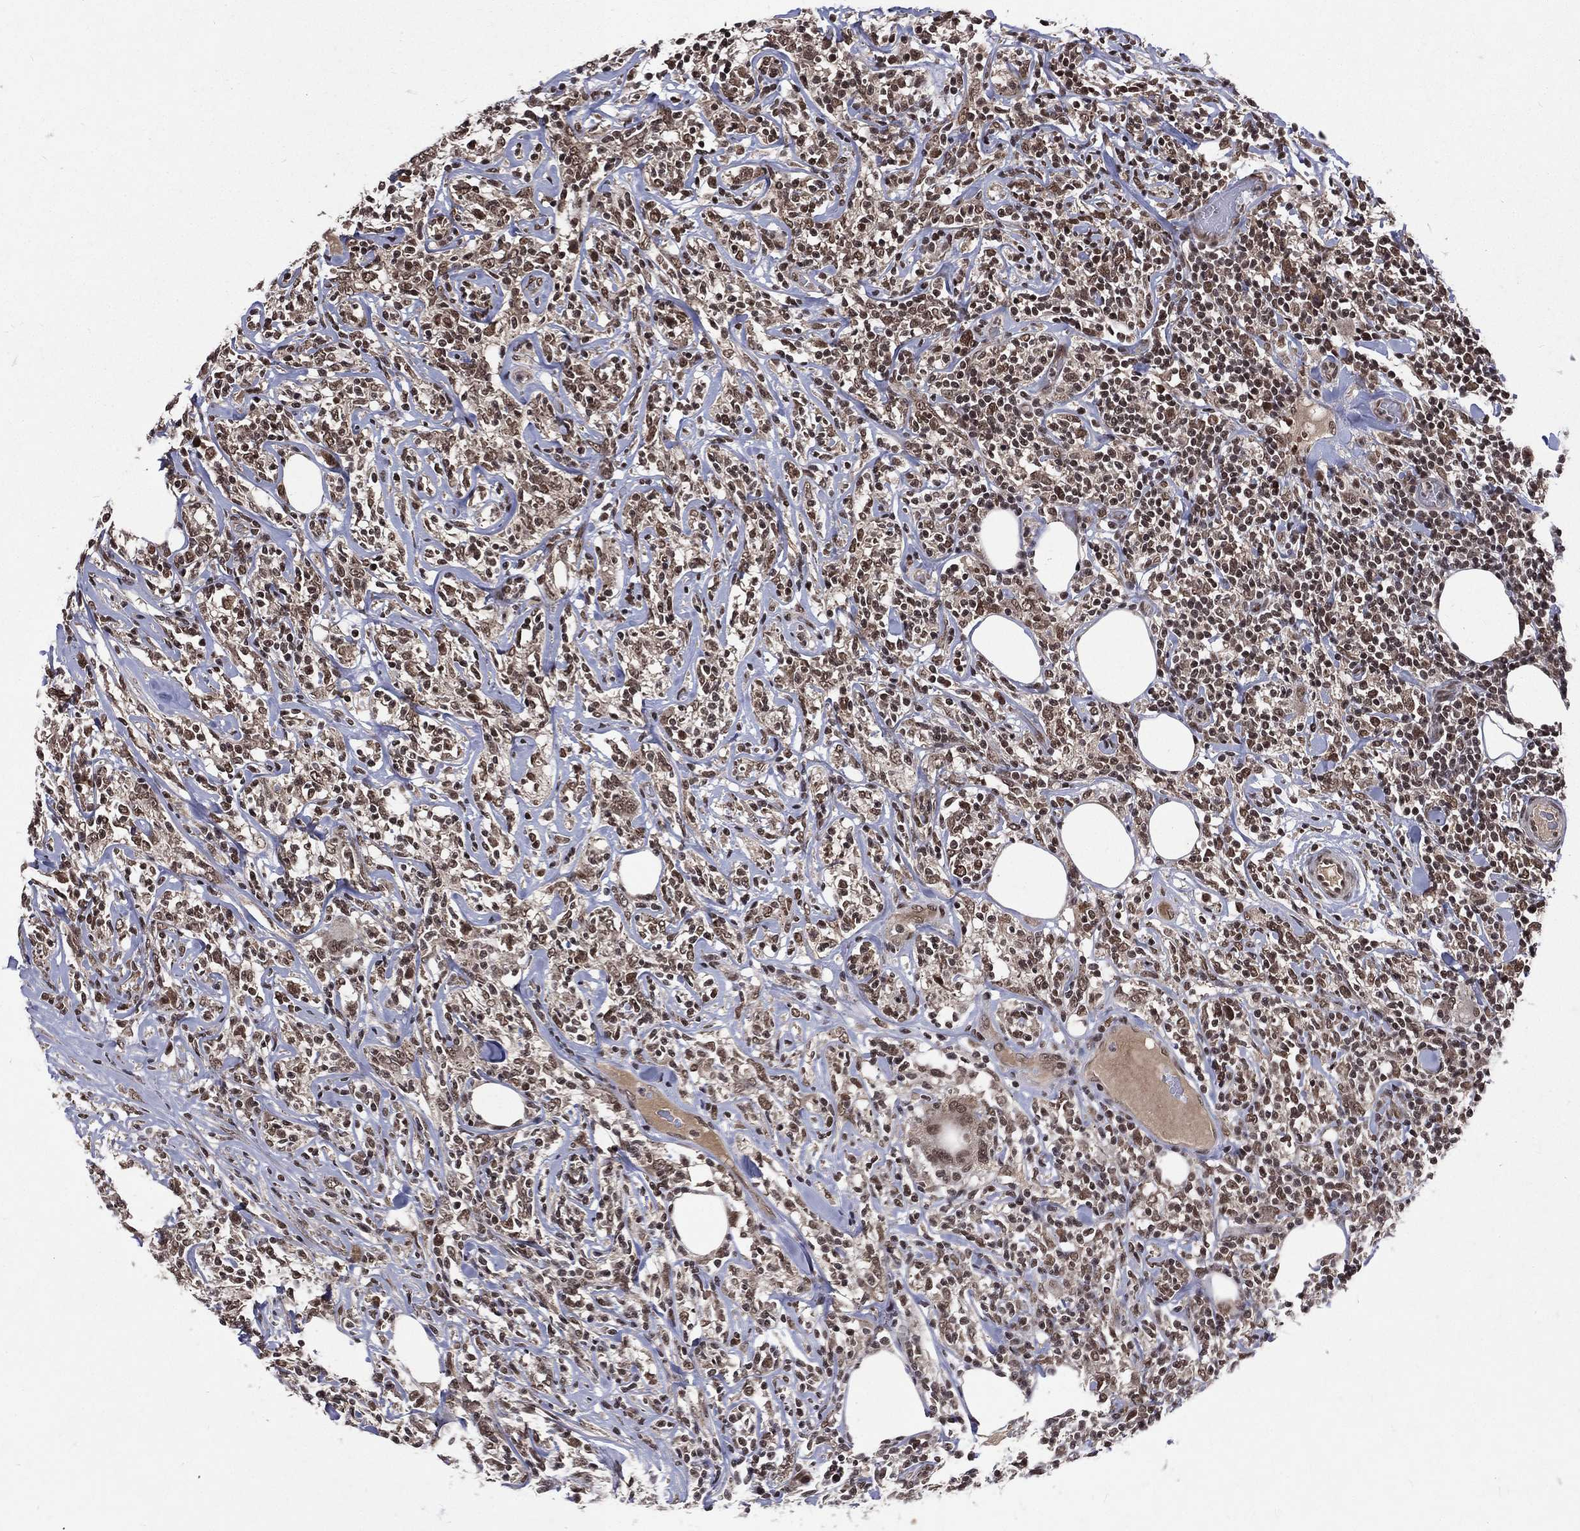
{"staining": {"intensity": "strong", "quantity": "<25%", "location": "nuclear"}, "tissue": "lymphoma", "cell_type": "Tumor cells", "image_type": "cancer", "snomed": [{"axis": "morphology", "description": "Malignant lymphoma, non-Hodgkin's type, High grade"}, {"axis": "topography", "description": "Lymph node"}], "caption": "An image of high-grade malignant lymphoma, non-Hodgkin's type stained for a protein exhibits strong nuclear brown staining in tumor cells.", "gene": "DMAP1", "patient": {"sex": "female", "age": 84}}